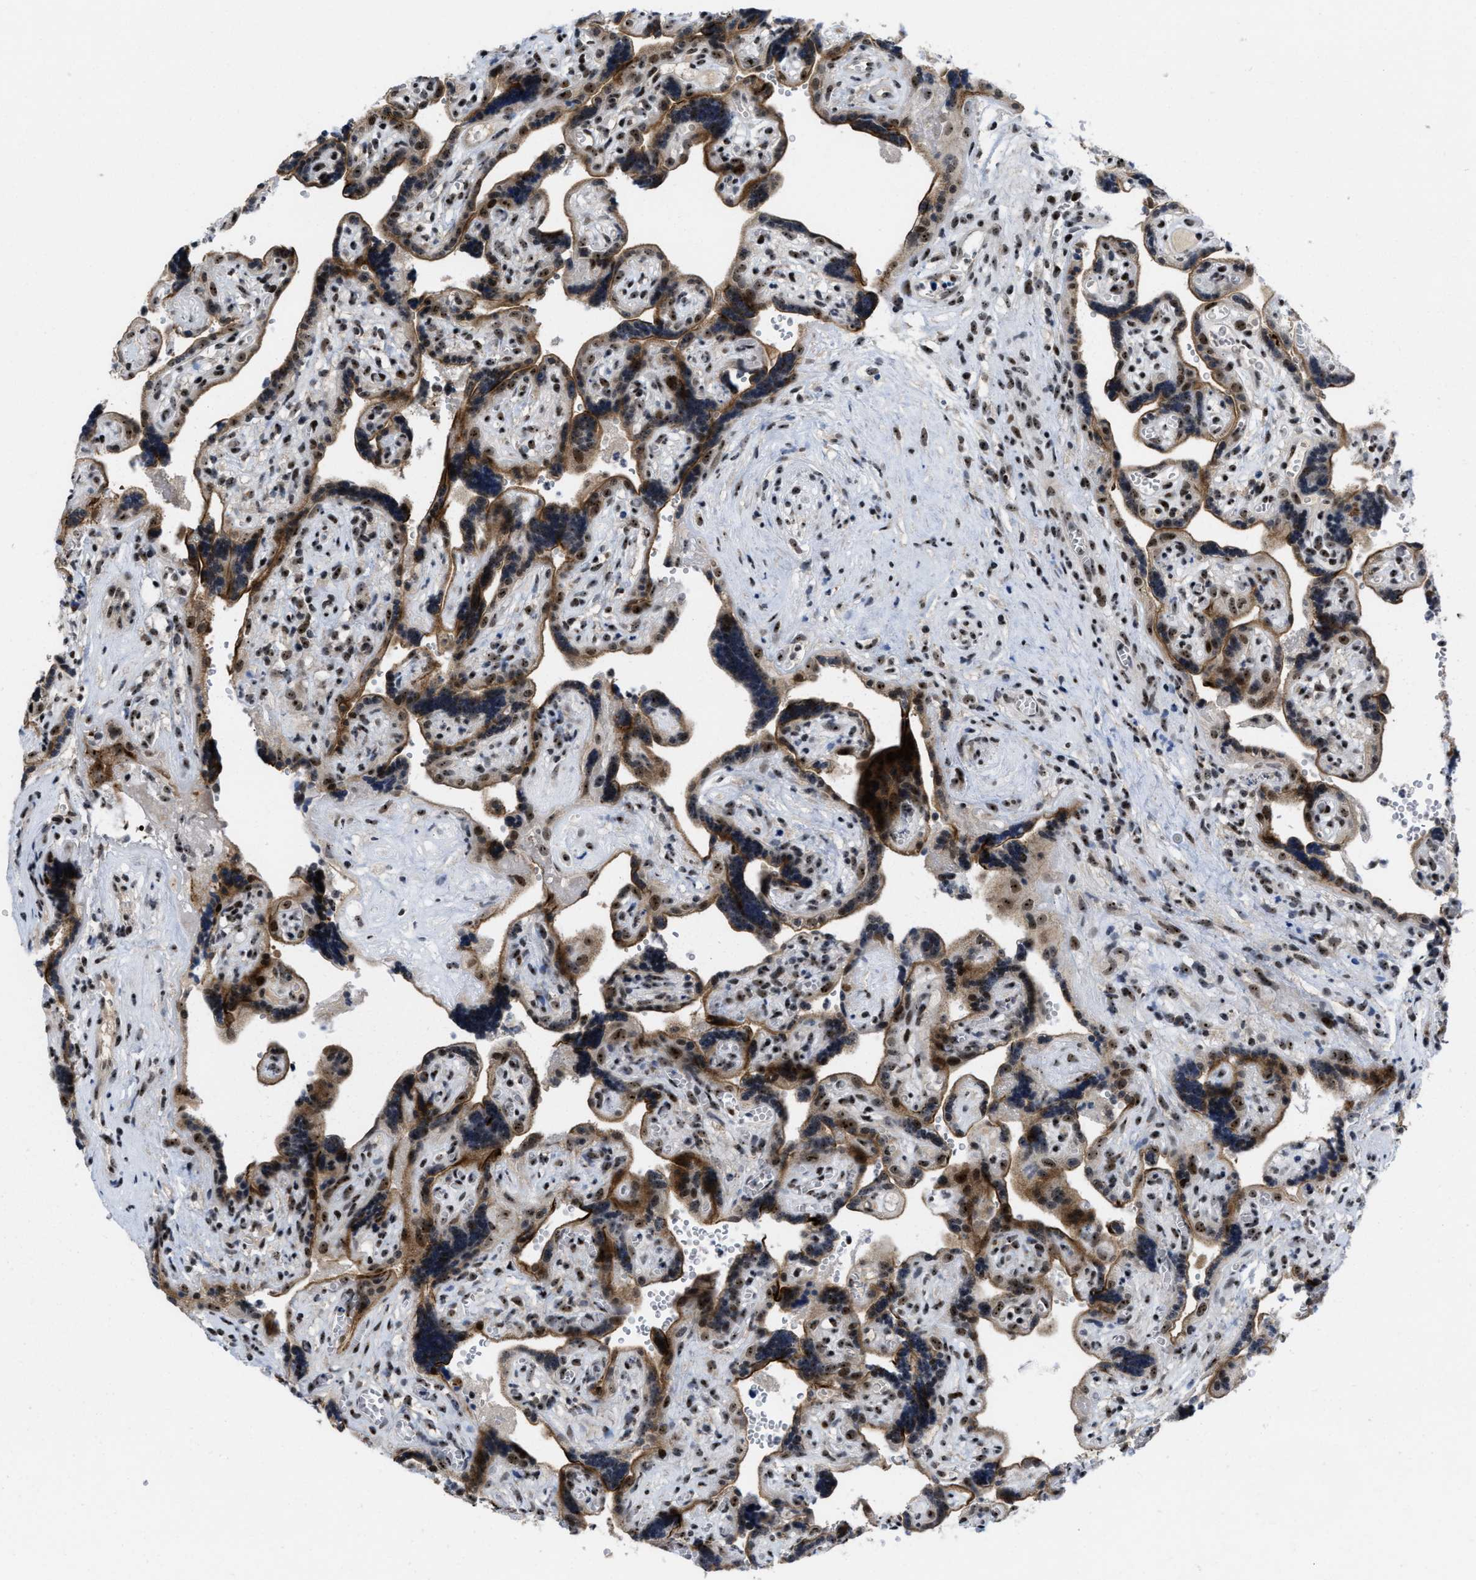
{"staining": {"intensity": "moderate", "quantity": ">75%", "location": "cytoplasmic/membranous,nuclear"}, "tissue": "placenta", "cell_type": "Decidual cells", "image_type": "normal", "snomed": [{"axis": "morphology", "description": "Normal tissue, NOS"}, {"axis": "topography", "description": "Placenta"}], "caption": "Unremarkable placenta was stained to show a protein in brown. There is medium levels of moderate cytoplasmic/membranous,nuclear positivity in approximately >75% of decidual cells. The protein is stained brown, and the nuclei are stained in blue (DAB IHC with brightfield microscopy, high magnification).", "gene": "NOP58", "patient": {"sex": "female", "age": 30}}